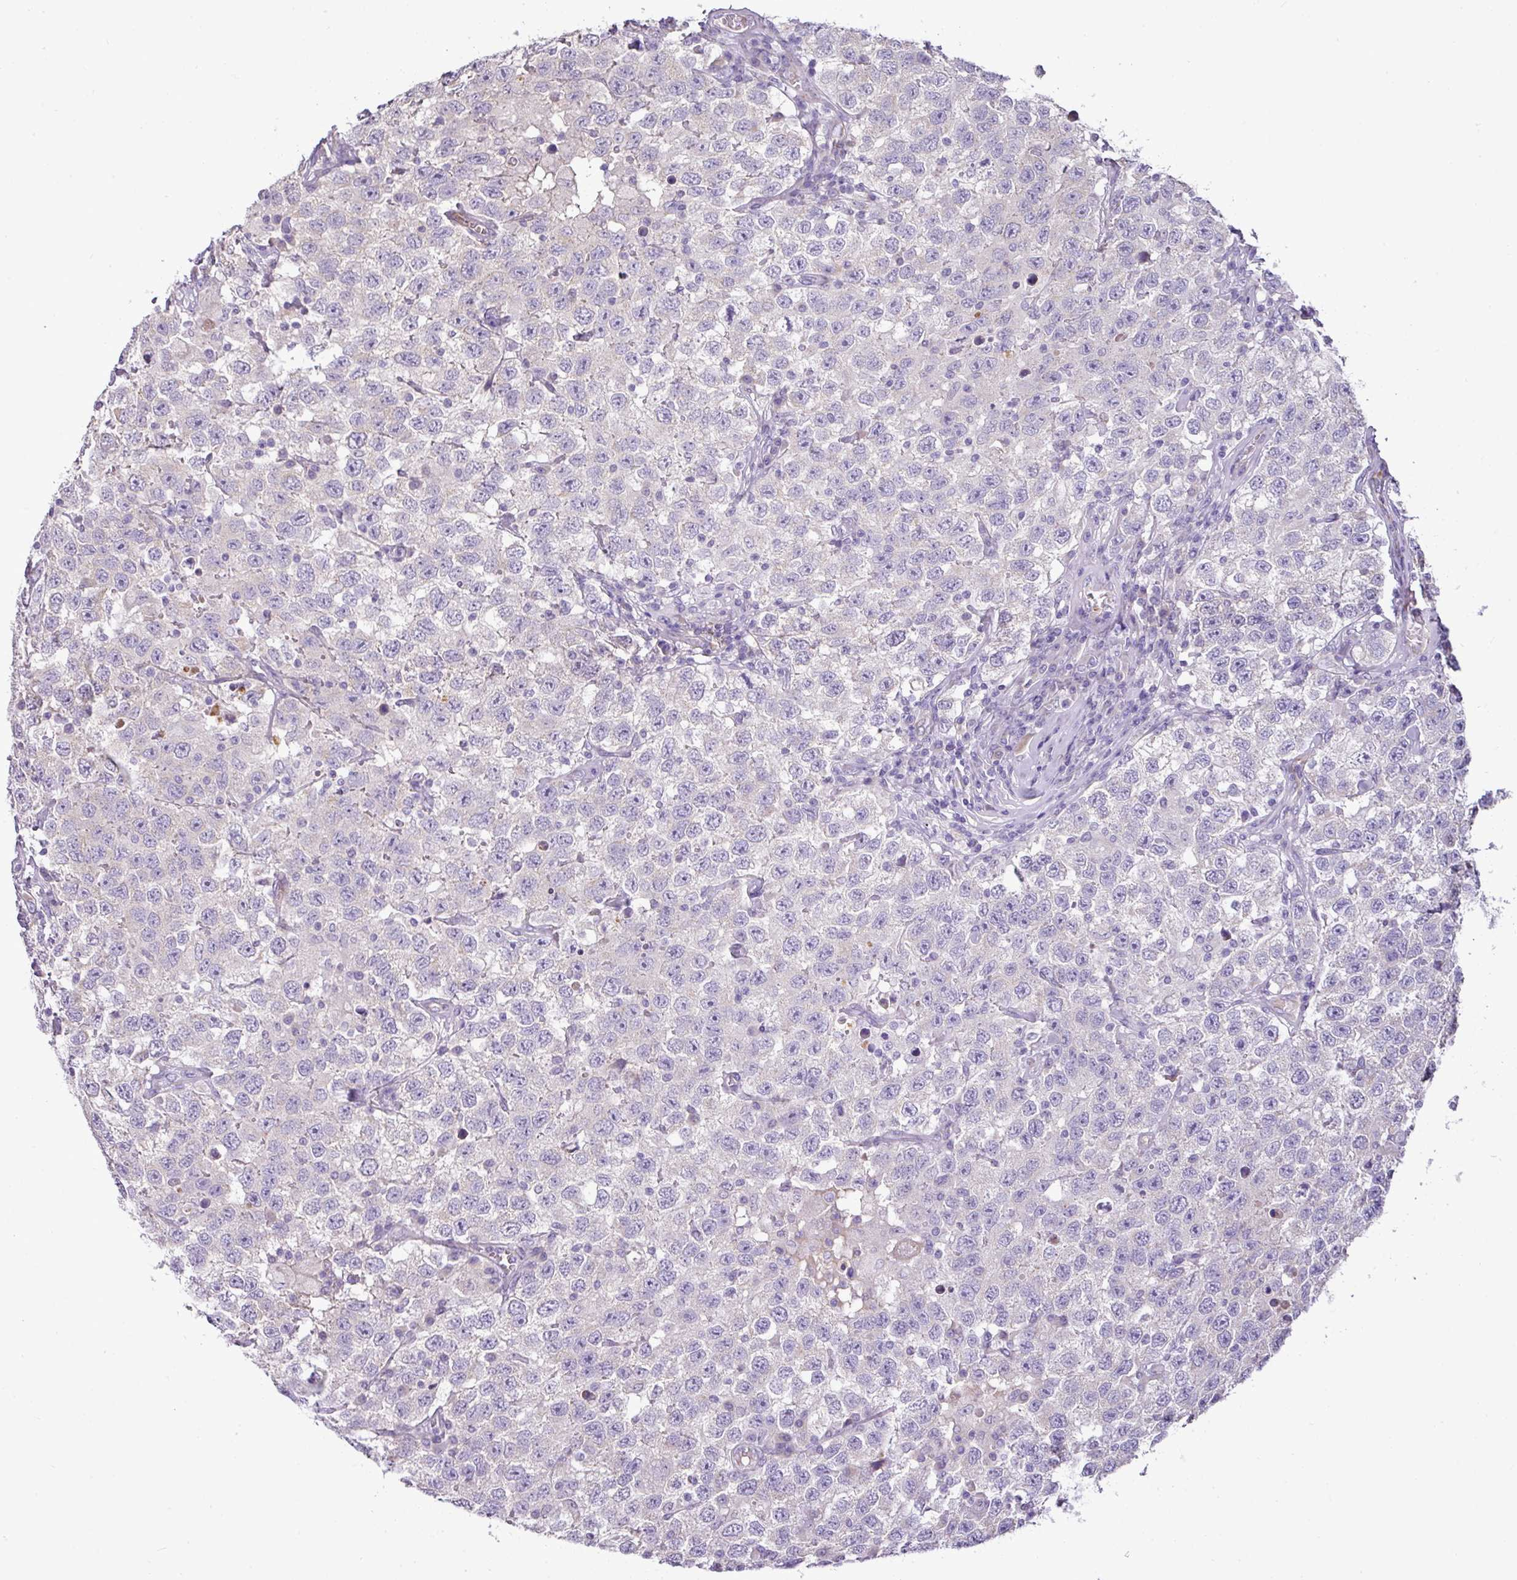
{"staining": {"intensity": "negative", "quantity": "none", "location": "none"}, "tissue": "testis cancer", "cell_type": "Tumor cells", "image_type": "cancer", "snomed": [{"axis": "morphology", "description": "Seminoma, NOS"}, {"axis": "topography", "description": "Testis"}], "caption": "The micrograph reveals no significant expression in tumor cells of testis cancer (seminoma).", "gene": "BRINP2", "patient": {"sex": "male", "age": 41}}